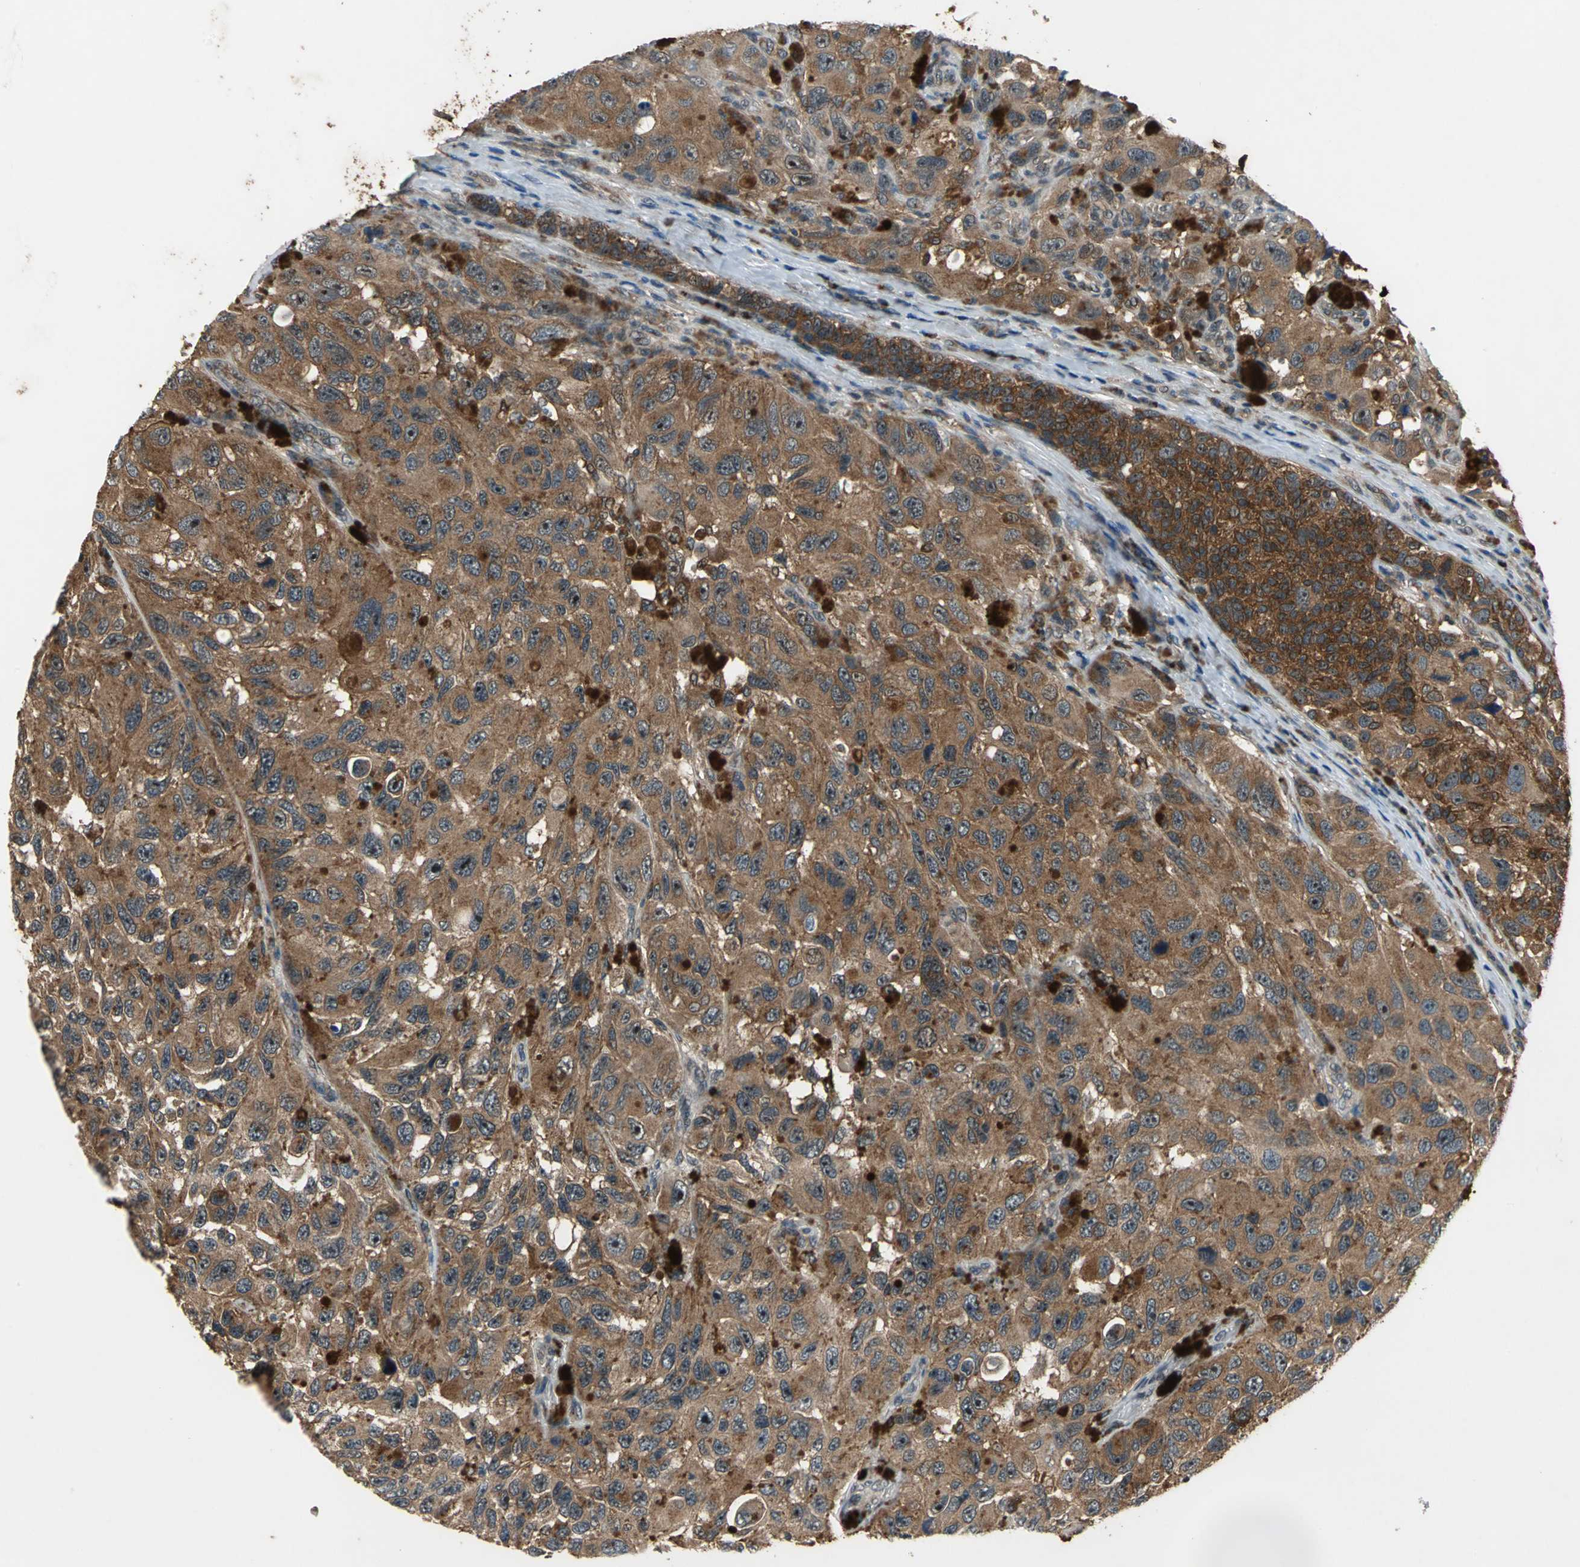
{"staining": {"intensity": "moderate", "quantity": ">75%", "location": "cytoplasmic/membranous"}, "tissue": "melanoma", "cell_type": "Tumor cells", "image_type": "cancer", "snomed": [{"axis": "morphology", "description": "Malignant melanoma, NOS"}, {"axis": "topography", "description": "Skin"}], "caption": "An immunohistochemistry (IHC) photomicrograph of tumor tissue is shown. Protein staining in brown labels moderate cytoplasmic/membranous positivity in malignant melanoma within tumor cells.", "gene": "NFKBIE", "patient": {"sex": "female", "age": 73}}